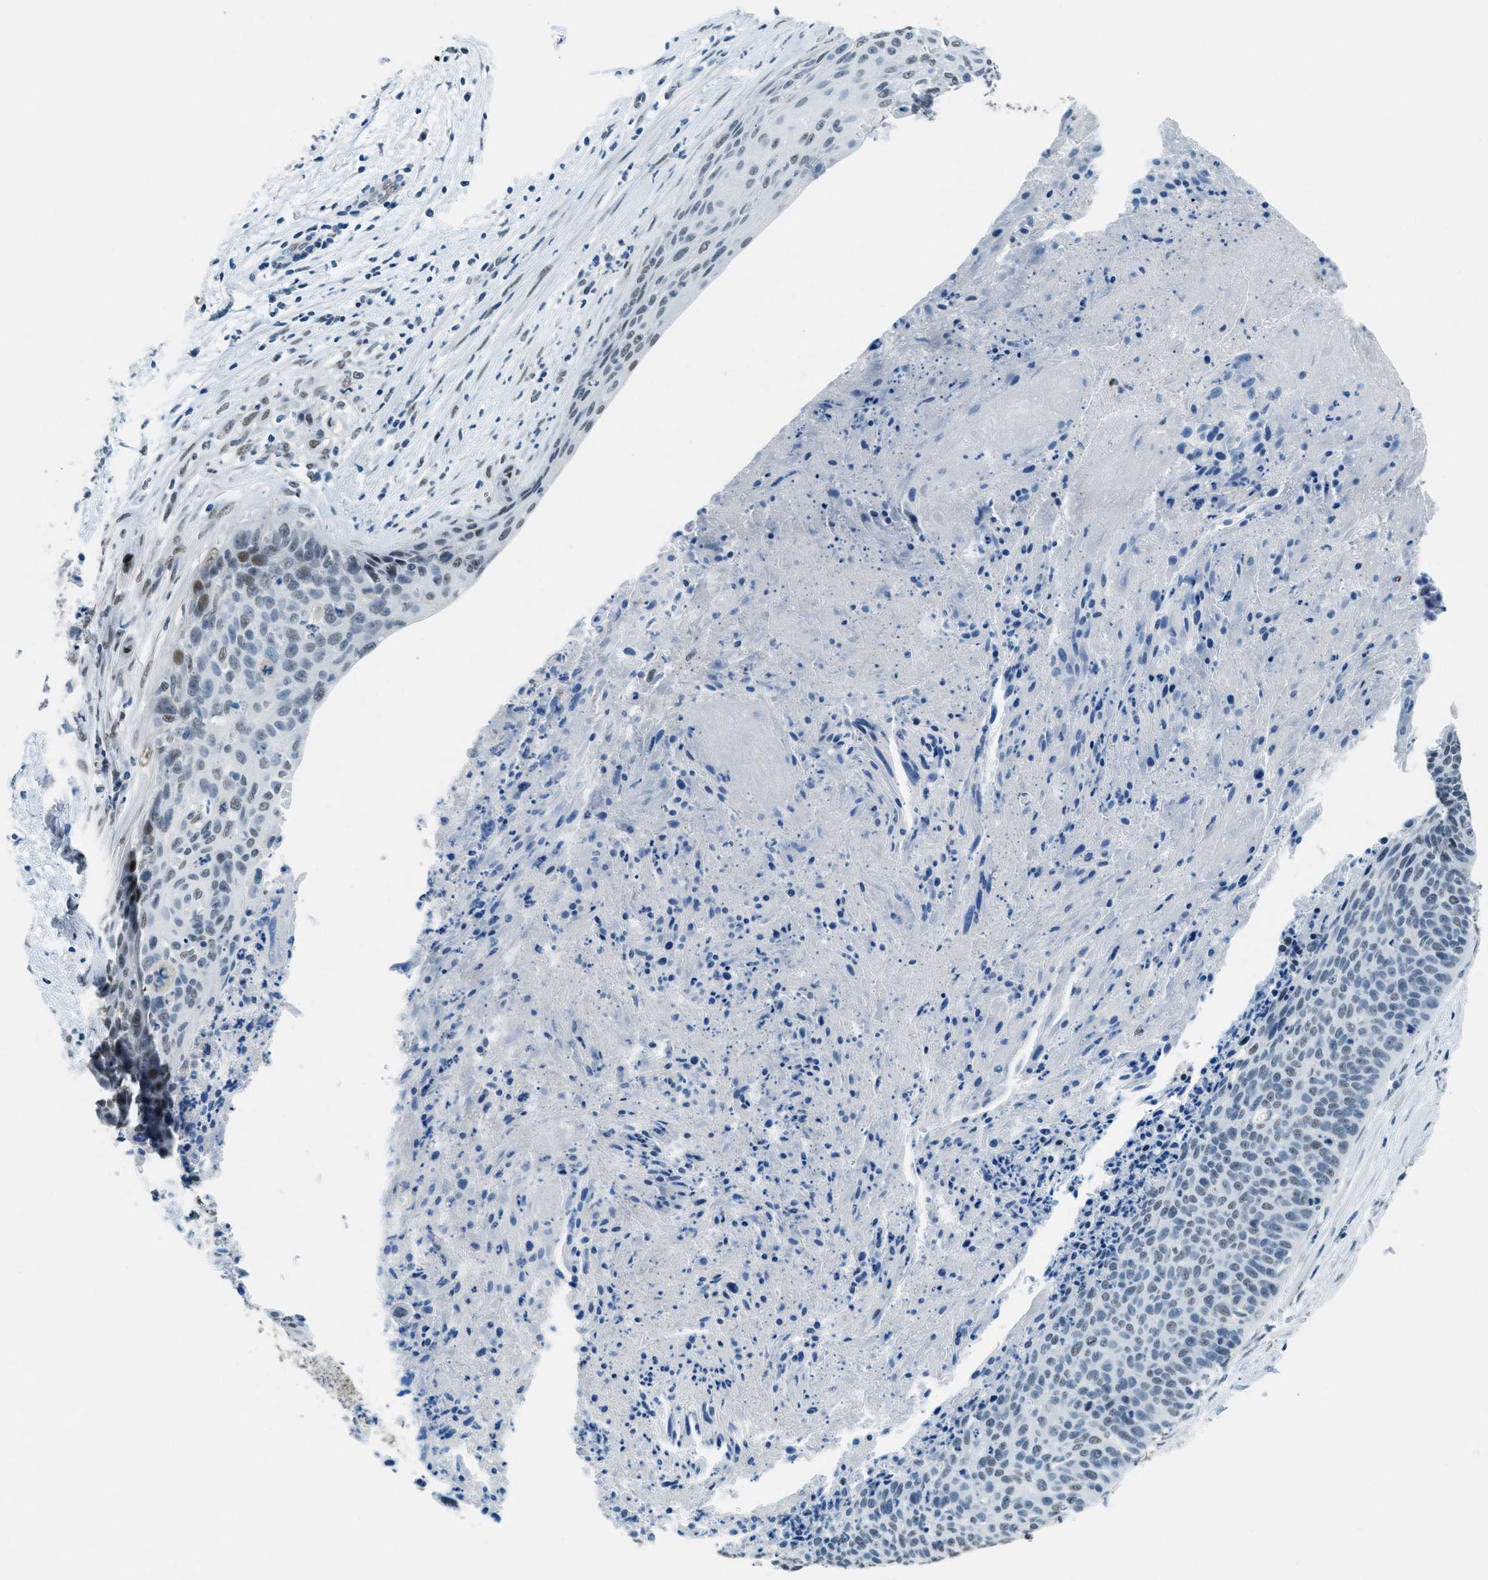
{"staining": {"intensity": "weak", "quantity": "25%-75%", "location": "nuclear"}, "tissue": "cervical cancer", "cell_type": "Tumor cells", "image_type": "cancer", "snomed": [{"axis": "morphology", "description": "Squamous cell carcinoma, NOS"}, {"axis": "topography", "description": "Cervix"}], "caption": "A histopathology image of human cervical cancer stained for a protein demonstrates weak nuclear brown staining in tumor cells. (Brightfield microscopy of DAB IHC at high magnification).", "gene": "TTC13", "patient": {"sex": "female", "age": 55}}